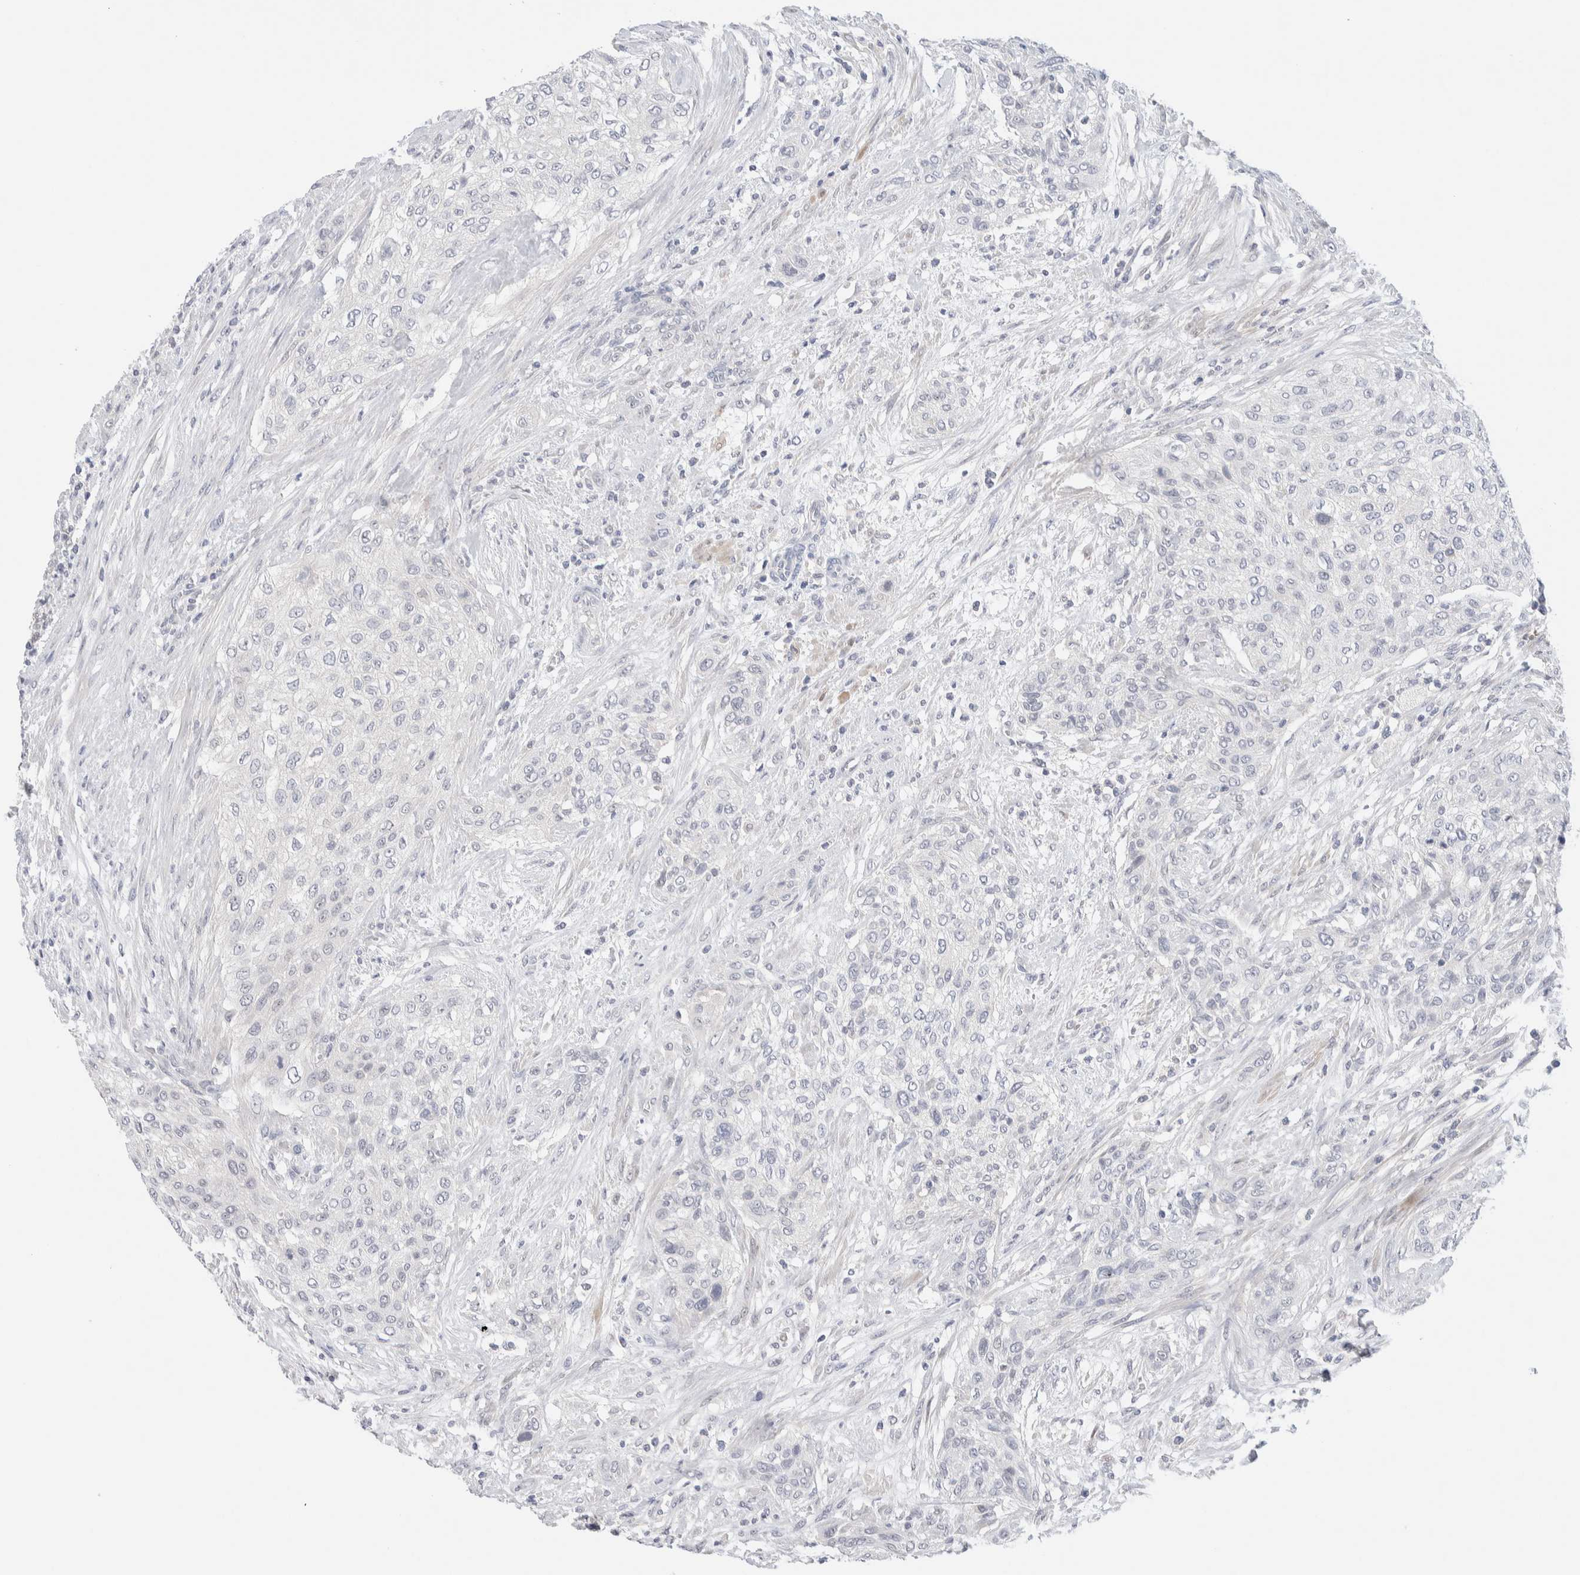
{"staining": {"intensity": "negative", "quantity": "none", "location": "none"}, "tissue": "urothelial cancer", "cell_type": "Tumor cells", "image_type": "cancer", "snomed": [{"axis": "morphology", "description": "Urothelial carcinoma, Low grade"}, {"axis": "morphology", "description": "Urothelial carcinoma, High grade"}, {"axis": "topography", "description": "Urinary bladder"}], "caption": "The micrograph reveals no significant expression in tumor cells of urothelial carcinoma (low-grade). (DAB immunohistochemistry visualized using brightfield microscopy, high magnification).", "gene": "DNAJB6", "patient": {"sex": "male", "age": 35}}